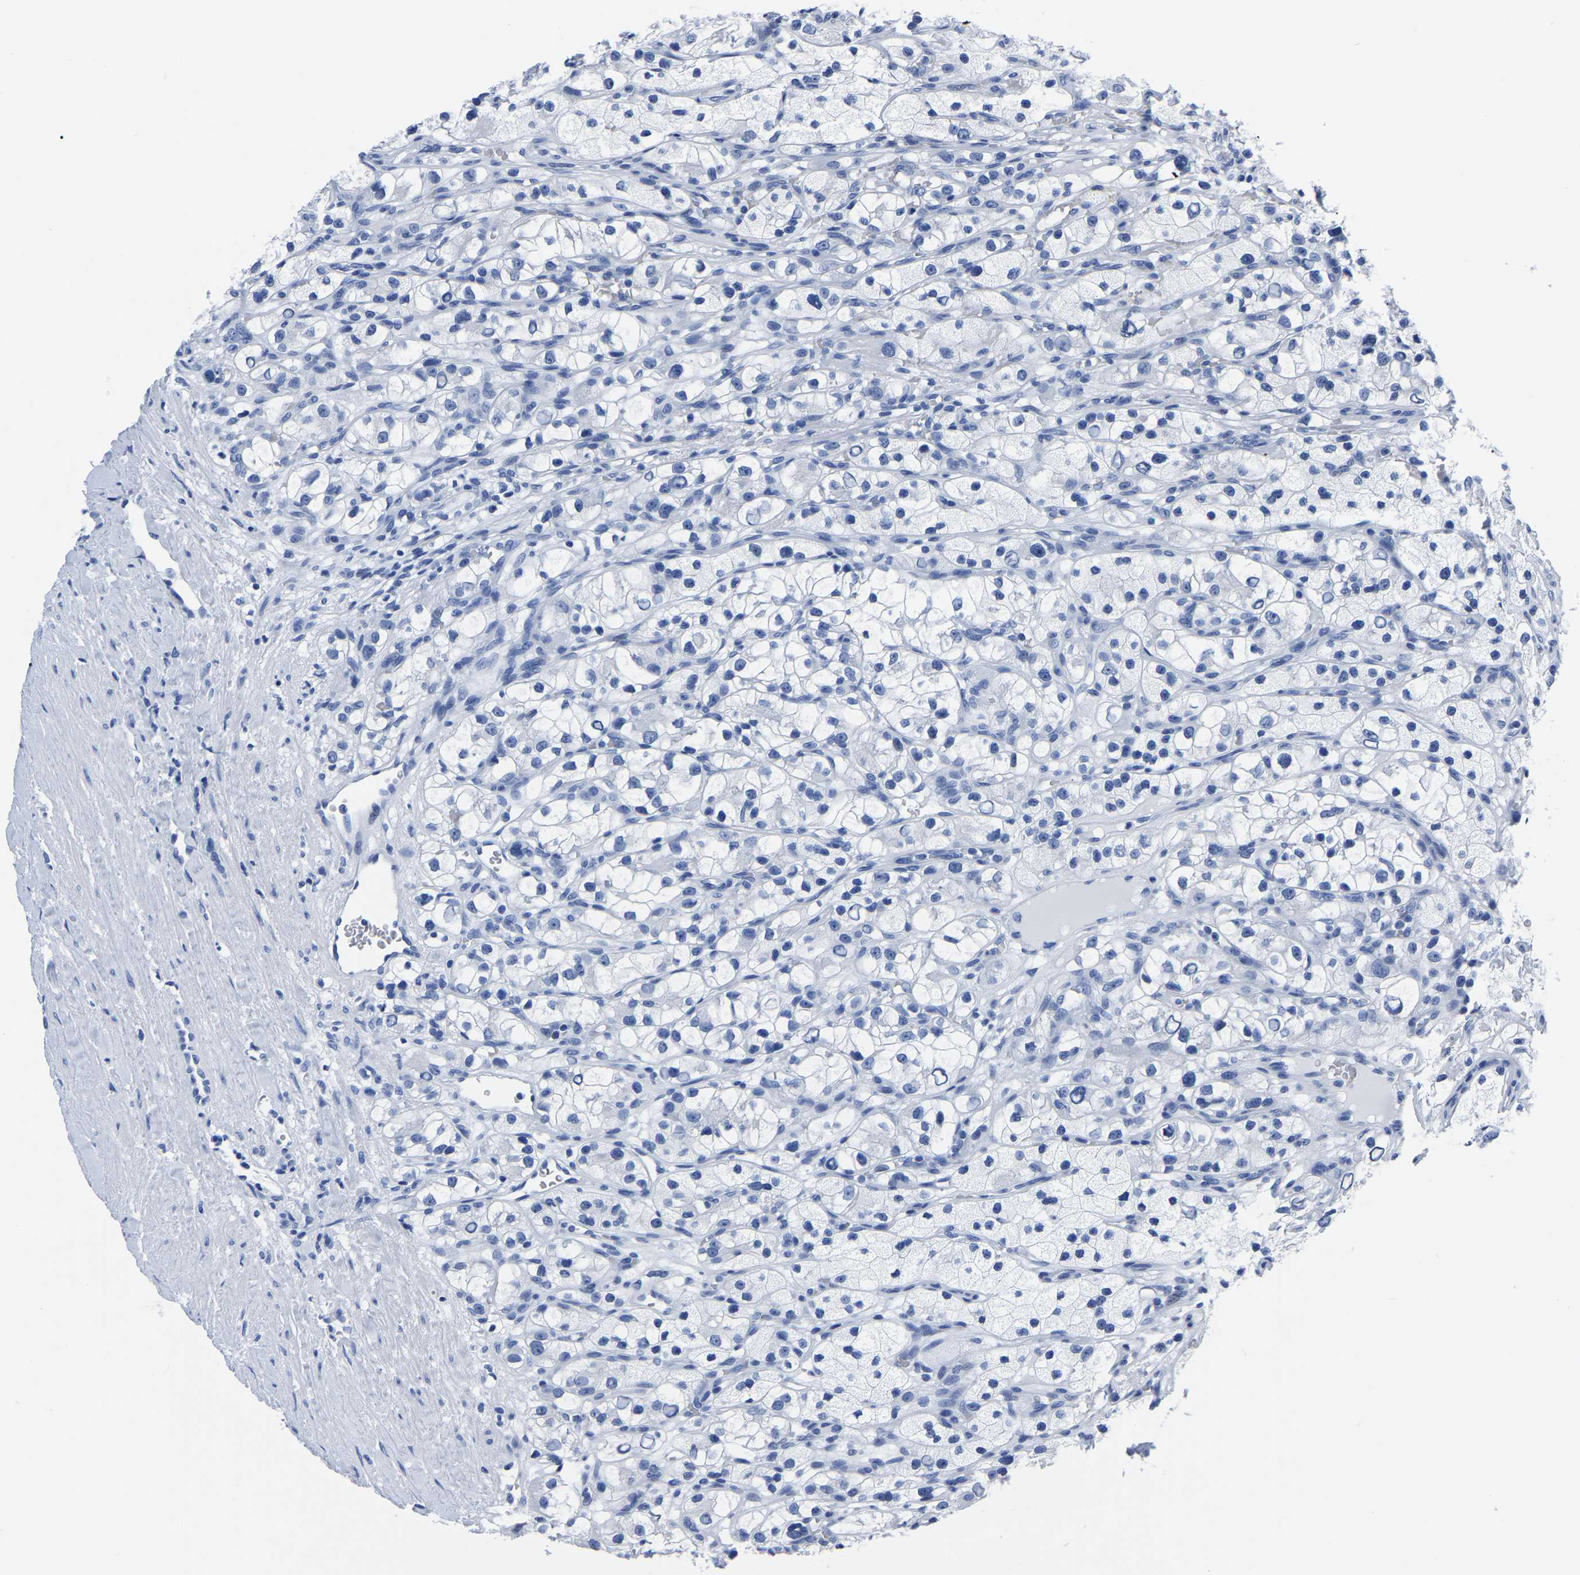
{"staining": {"intensity": "negative", "quantity": "none", "location": "none"}, "tissue": "renal cancer", "cell_type": "Tumor cells", "image_type": "cancer", "snomed": [{"axis": "morphology", "description": "Adenocarcinoma, NOS"}, {"axis": "topography", "description": "Kidney"}], "caption": "Immunohistochemistry histopathology image of neoplastic tissue: human adenocarcinoma (renal) stained with DAB (3,3'-diaminobenzidine) shows no significant protein positivity in tumor cells.", "gene": "IMPG2", "patient": {"sex": "female", "age": 57}}